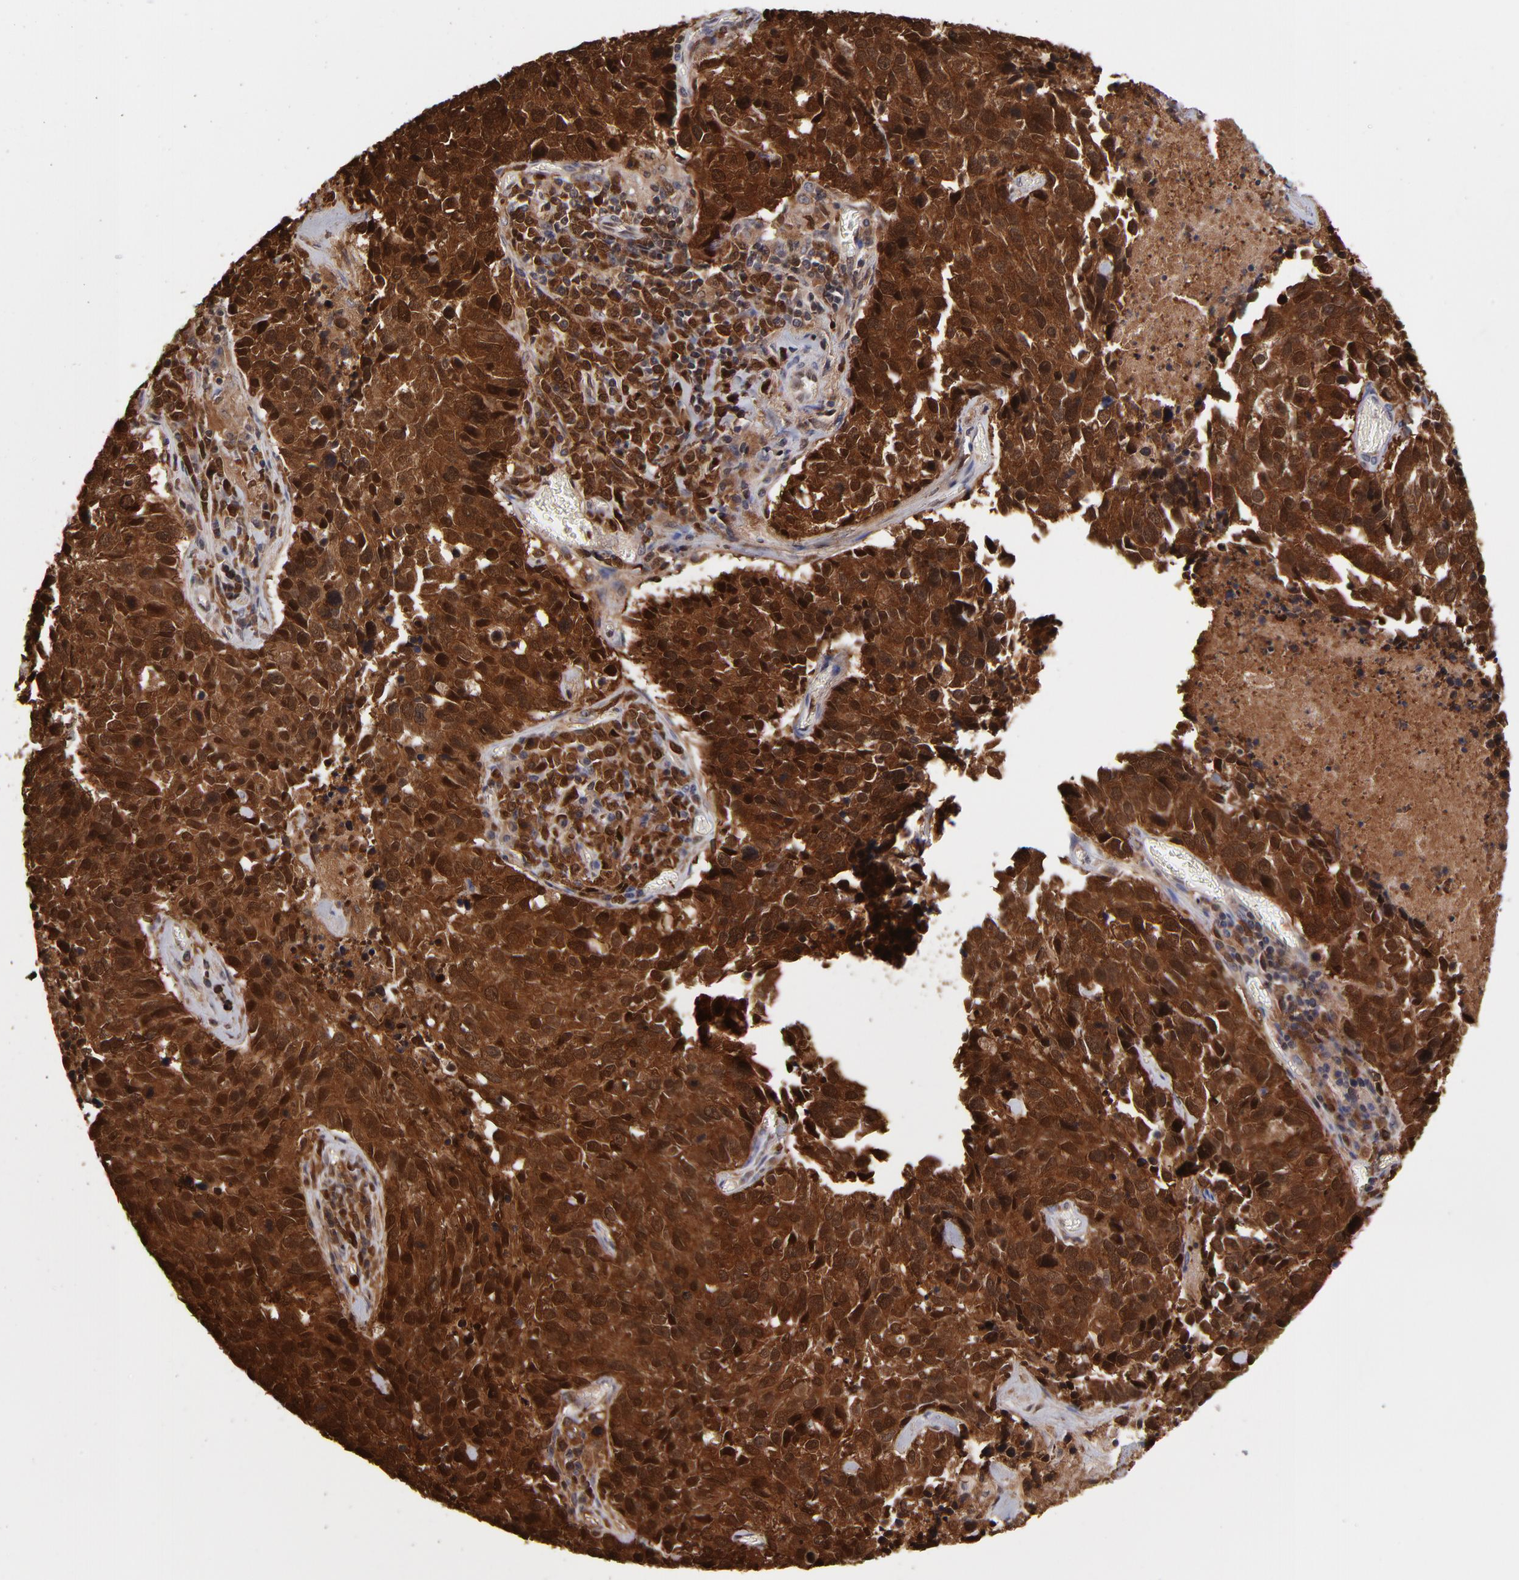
{"staining": {"intensity": "strong", "quantity": ">75%", "location": "cytoplasmic/membranous,nuclear"}, "tissue": "lung cancer", "cell_type": "Tumor cells", "image_type": "cancer", "snomed": [{"axis": "morphology", "description": "Neoplasm, malignant, NOS"}, {"axis": "topography", "description": "Lung"}], "caption": "An immunohistochemistry histopathology image of tumor tissue is shown. Protein staining in brown highlights strong cytoplasmic/membranous and nuclear positivity in lung malignant neoplasm within tumor cells.", "gene": "DCTPP1", "patient": {"sex": "female", "age": 76}}